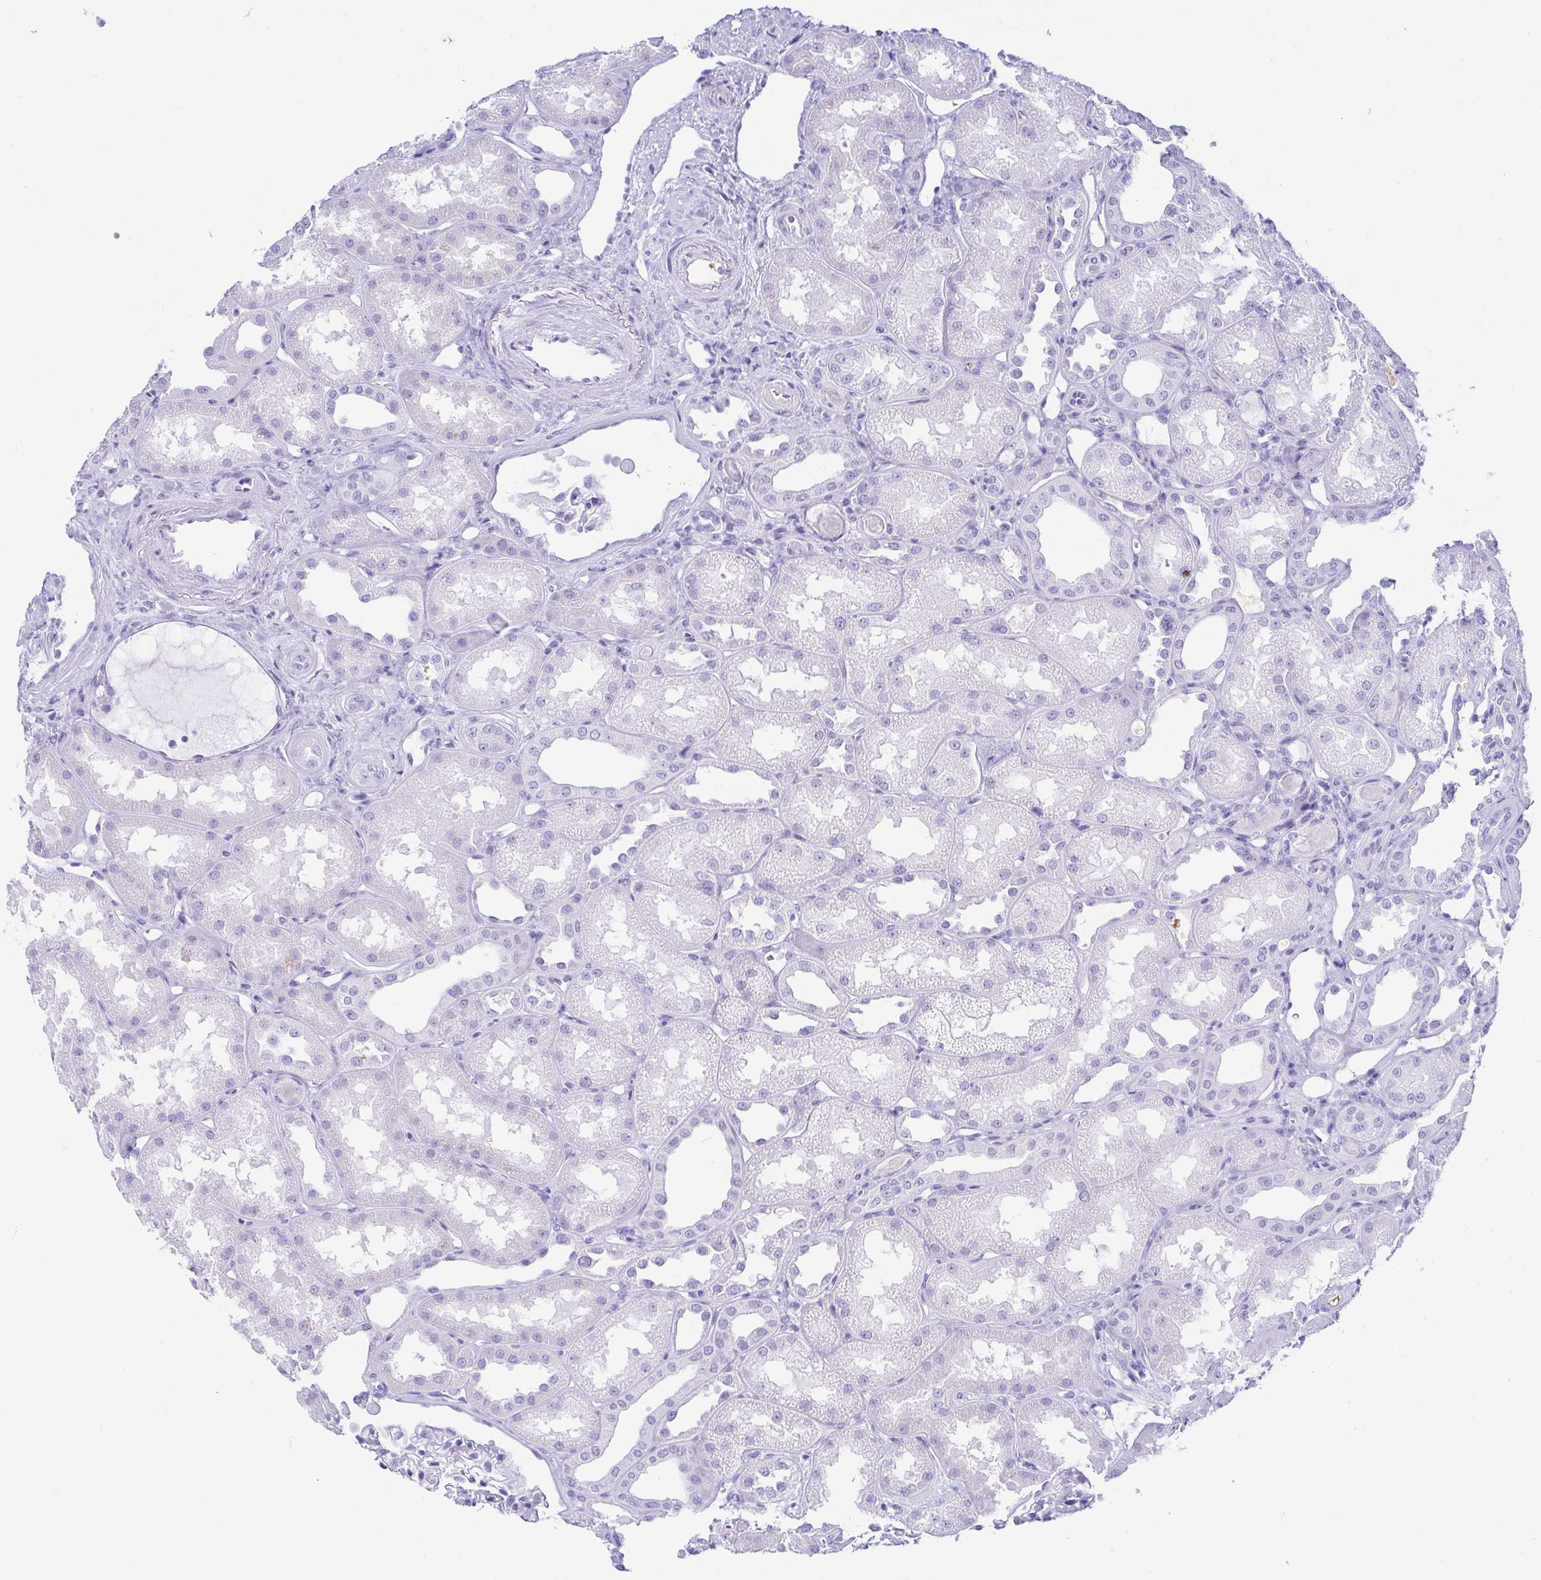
{"staining": {"intensity": "negative", "quantity": "none", "location": "none"}, "tissue": "kidney", "cell_type": "Cells in glomeruli", "image_type": "normal", "snomed": [{"axis": "morphology", "description": "Normal tissue, NOS"}, {"axis": "topography", "description": "Kidney"}], "caption": "Micrograph shows no protein staining in cells in glomeruli of normal kidney. The staining was performed using DAB to visualize the protein expression in brown, while the nuclei were stained in blue with hematoxylin (Magnification: 20x).", "gene": "GKN1", "patient": {"sex": "male", "age": 61}}